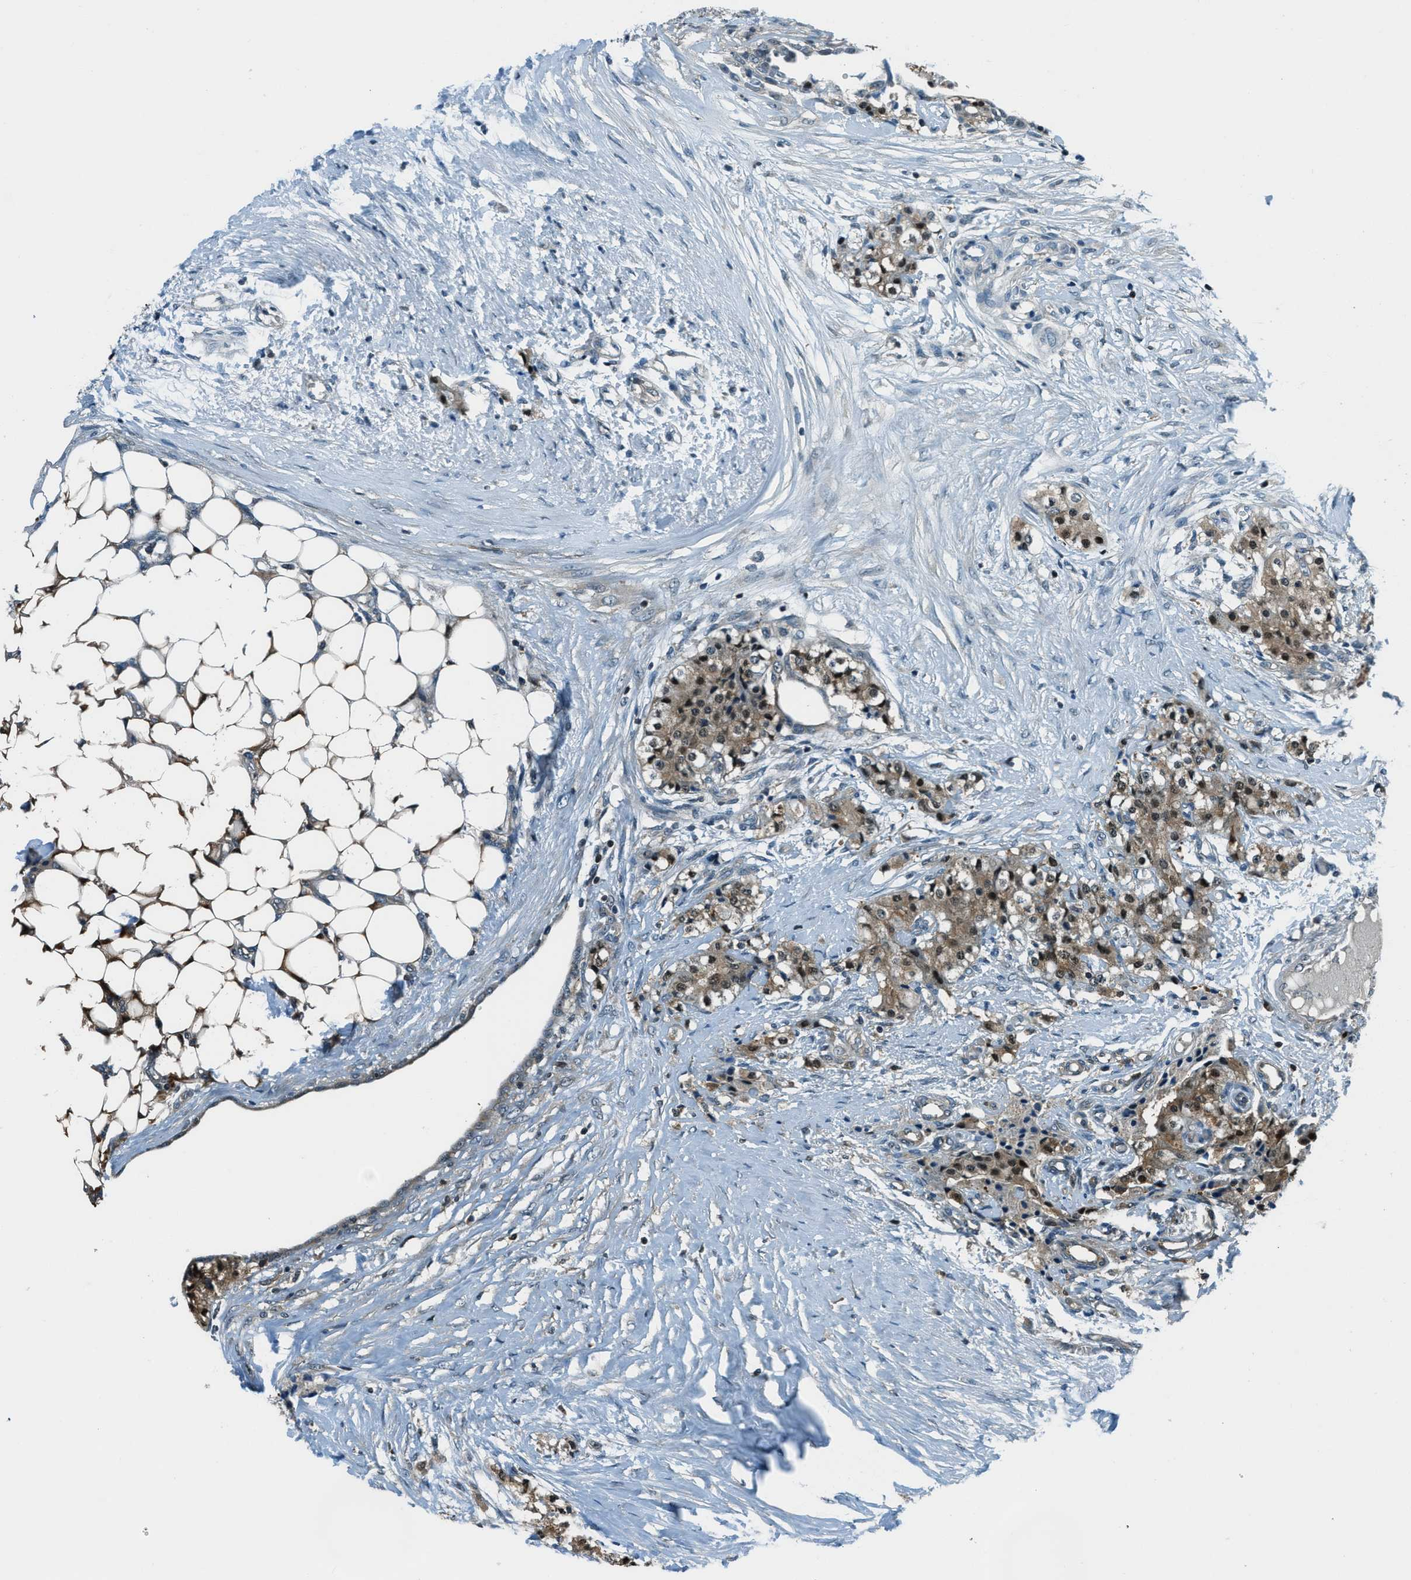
{"staining": {"intensity": "moderate", "quantity": ">75%", "location": "cytoplasmic/membranous,nuclear"}, "tissue": "carcinoid", "cell_type": "Tumor cells", "image_type": "cancer", "snomed": [{"axis": "morphology", "description": "Carcinoid, malignant, NOS"}, {"axis": "topography", "description": "Colon"}], "caption": "Immunohistochemistry of human carcinoid shows medium levels of moderate cytoplasmic/membranous and nuclear expression in approximately >75% of tumor cells. The staining is performed using DAB brown chromogen to label protein expression. The nuclei are counter-stained blue using hematoxylin.", "gene": "HEBP2", "patient": {"sex": "female", "age": 52}}